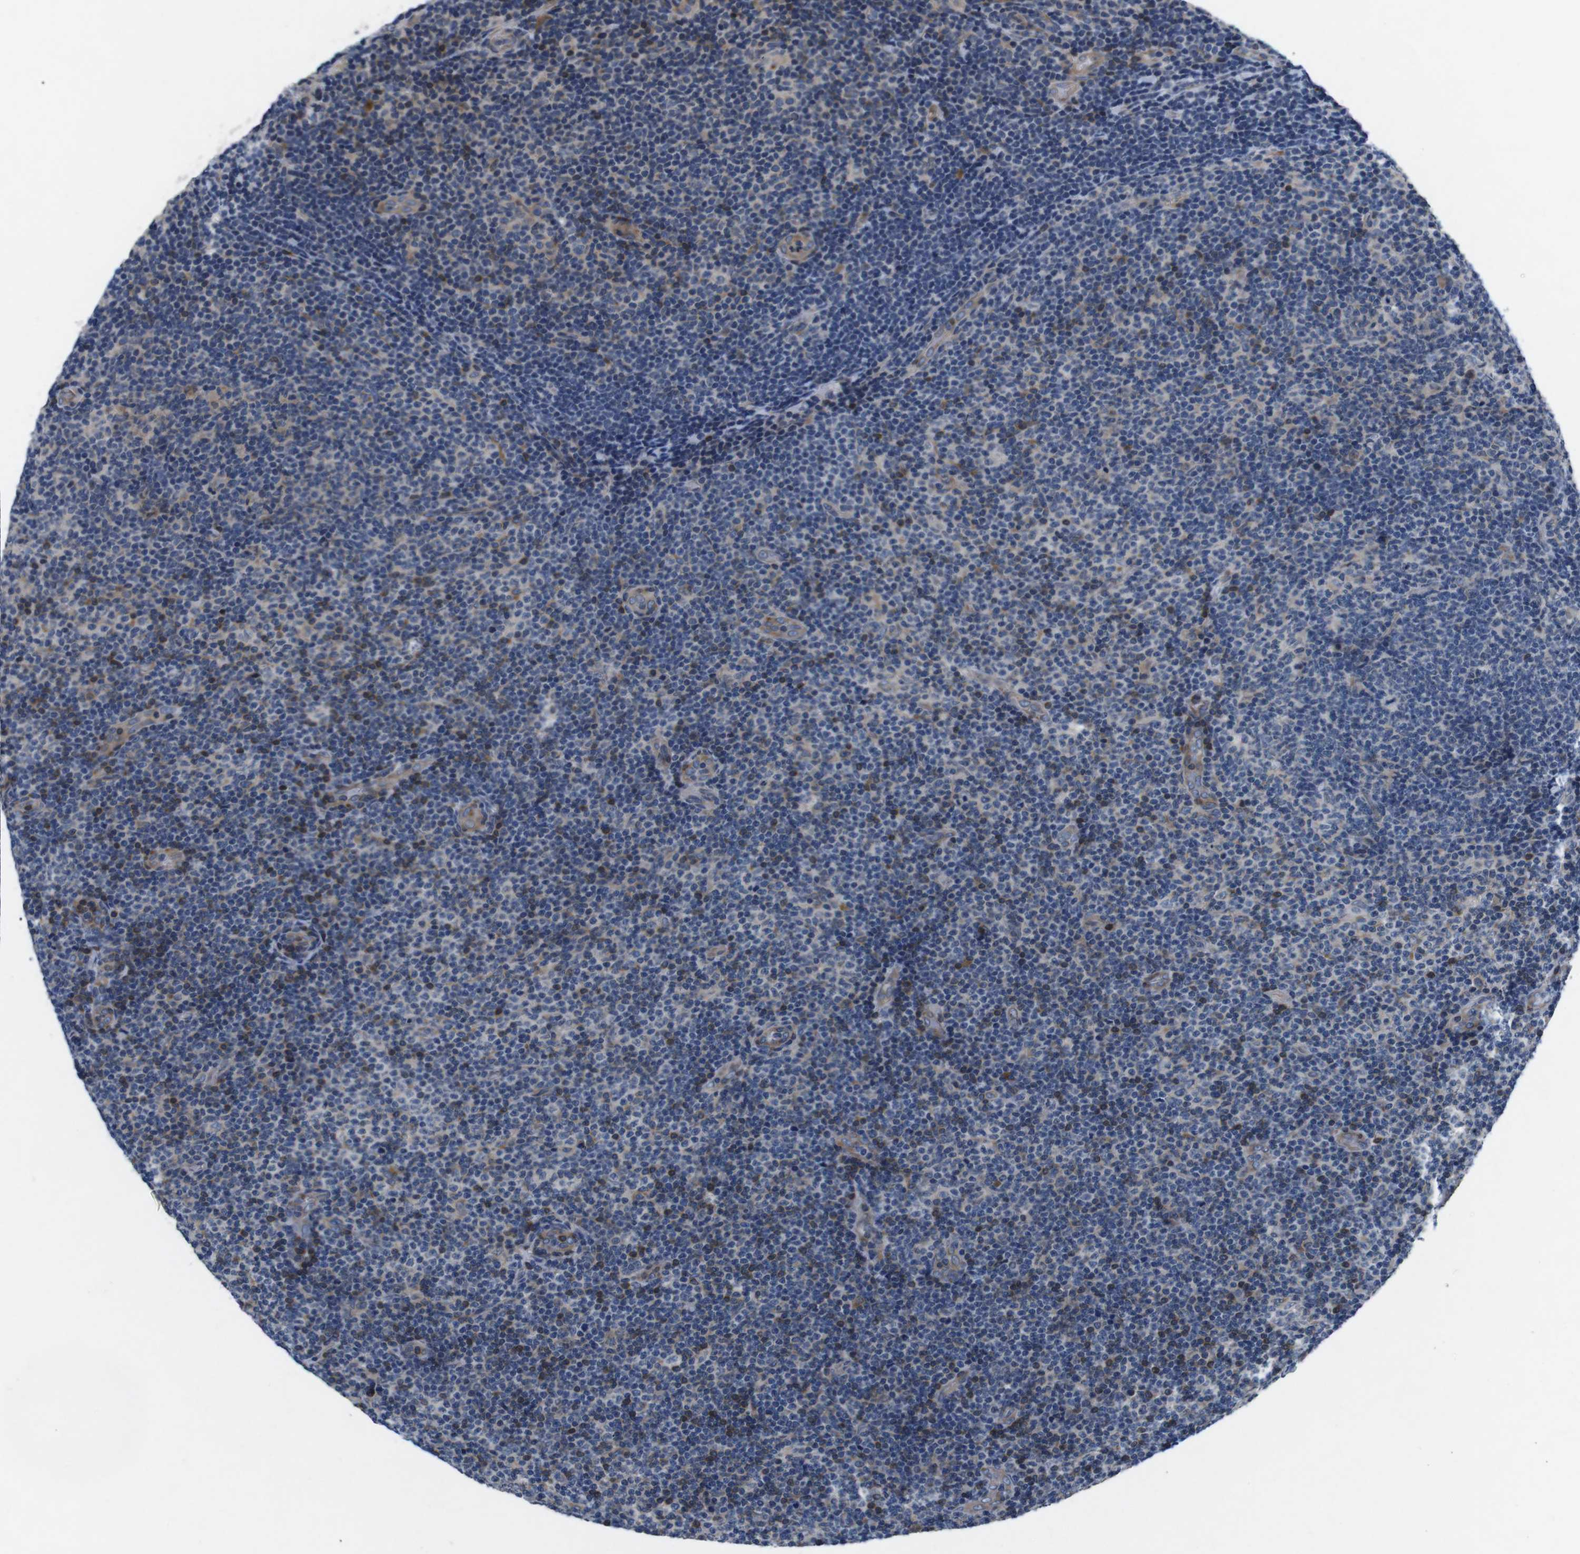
{"staining": {"intensity": "moderate", "quantity": "25%-75%", "location": "cytoplasmic/membranous"}, "tissue": "lymphoma", "cell_type": "Tumor cells", "image_type": "cancer", "snomed": [{"axis": "morphology", "description": "Malignant lymphoma, non-Hodgkin's type, Low grade"}, {"axis": "topography", "description": "Lymph node"}], "caption": "Lymphoma was stained to show a protein in brown. There is medium levels of moderate cytoplasmic/membranous positivity in about 25%-75% of tumor cells.", "gene": "JAK1", "patient": {"sex": "male", "age": 83}}